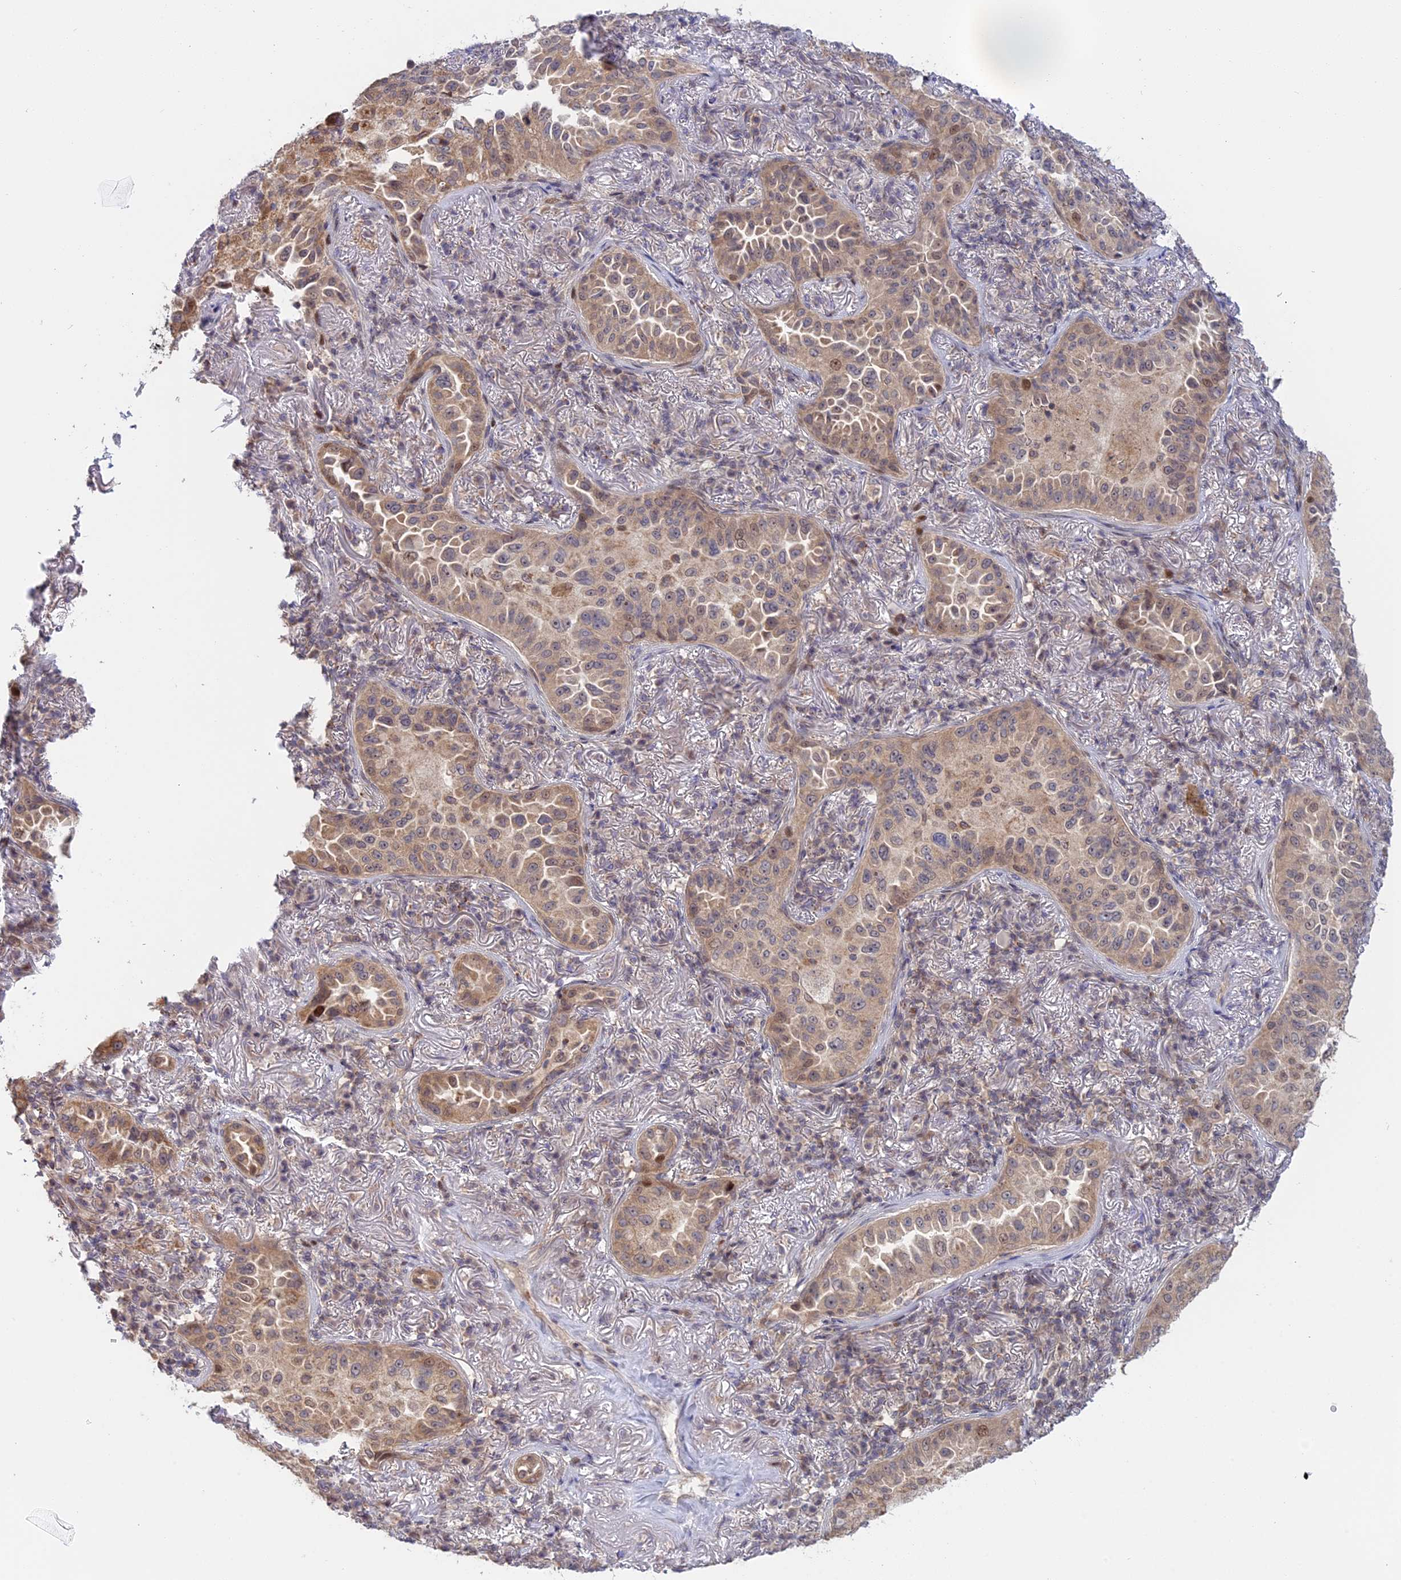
{"staining": {"intensity": "weak", "quantity": "25%-75%", "location": "cytoplasmic/membranous"}, "tissue": "lung cancer", "cell_type": "Tumor cells", "image_type": "cancer", "snomed": [{"axis": "morphology", "description": "Adenocarcinoma, NOS"}, {"axis": "topography", "description": "Lung"}], "caption": "IHC (DAB (3,3'-diaminobenzidine)) staining of human lung adenocarcinoma displays weak cytoplasmic/membranous protein staining in approximately 25%-75% of tumor cells.", "gene": "GSKIP", "patient": {"sex": "female", "age": 69}}